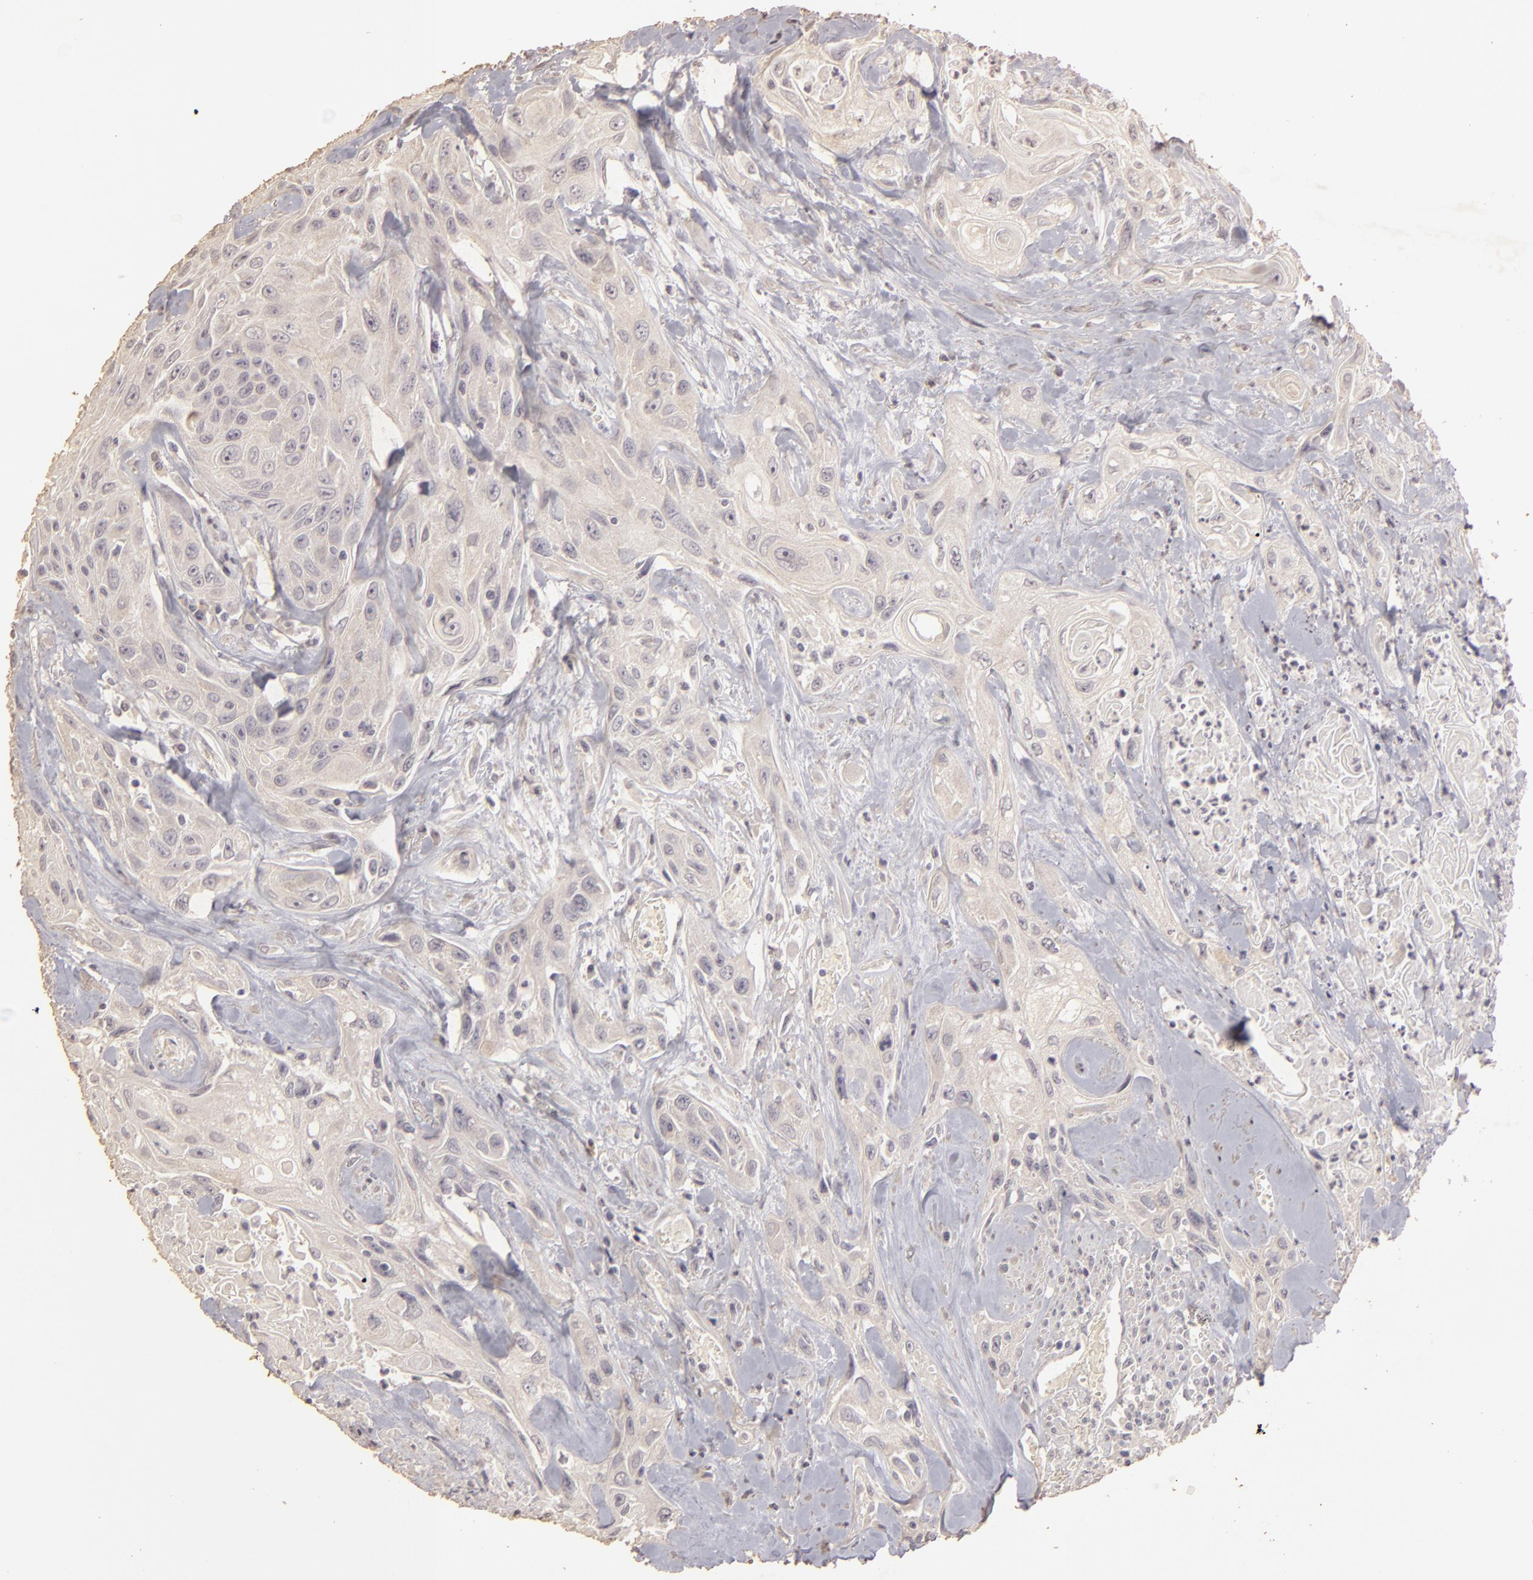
{"staining": {"intensity": "negative", "quantity": "none", "location": "none"}, "tissue": "urothelial cancer", "cell_type": "Tumor cells", "image_type": "cancer", "snomed": [{"axis": "morphology", "description": "Urothelial carcinoma, High grade"}, {"axis": "topography", "description": "Urinary bladder"}], "caption": "Immunohistochemical staining of urothelial carcinoma (high-grade) shows no significant positivity in tumor cells. Nuclei are stained in blue.", "gene": "BCL2L13", "patient": {"sex": "female", "age": 84}}